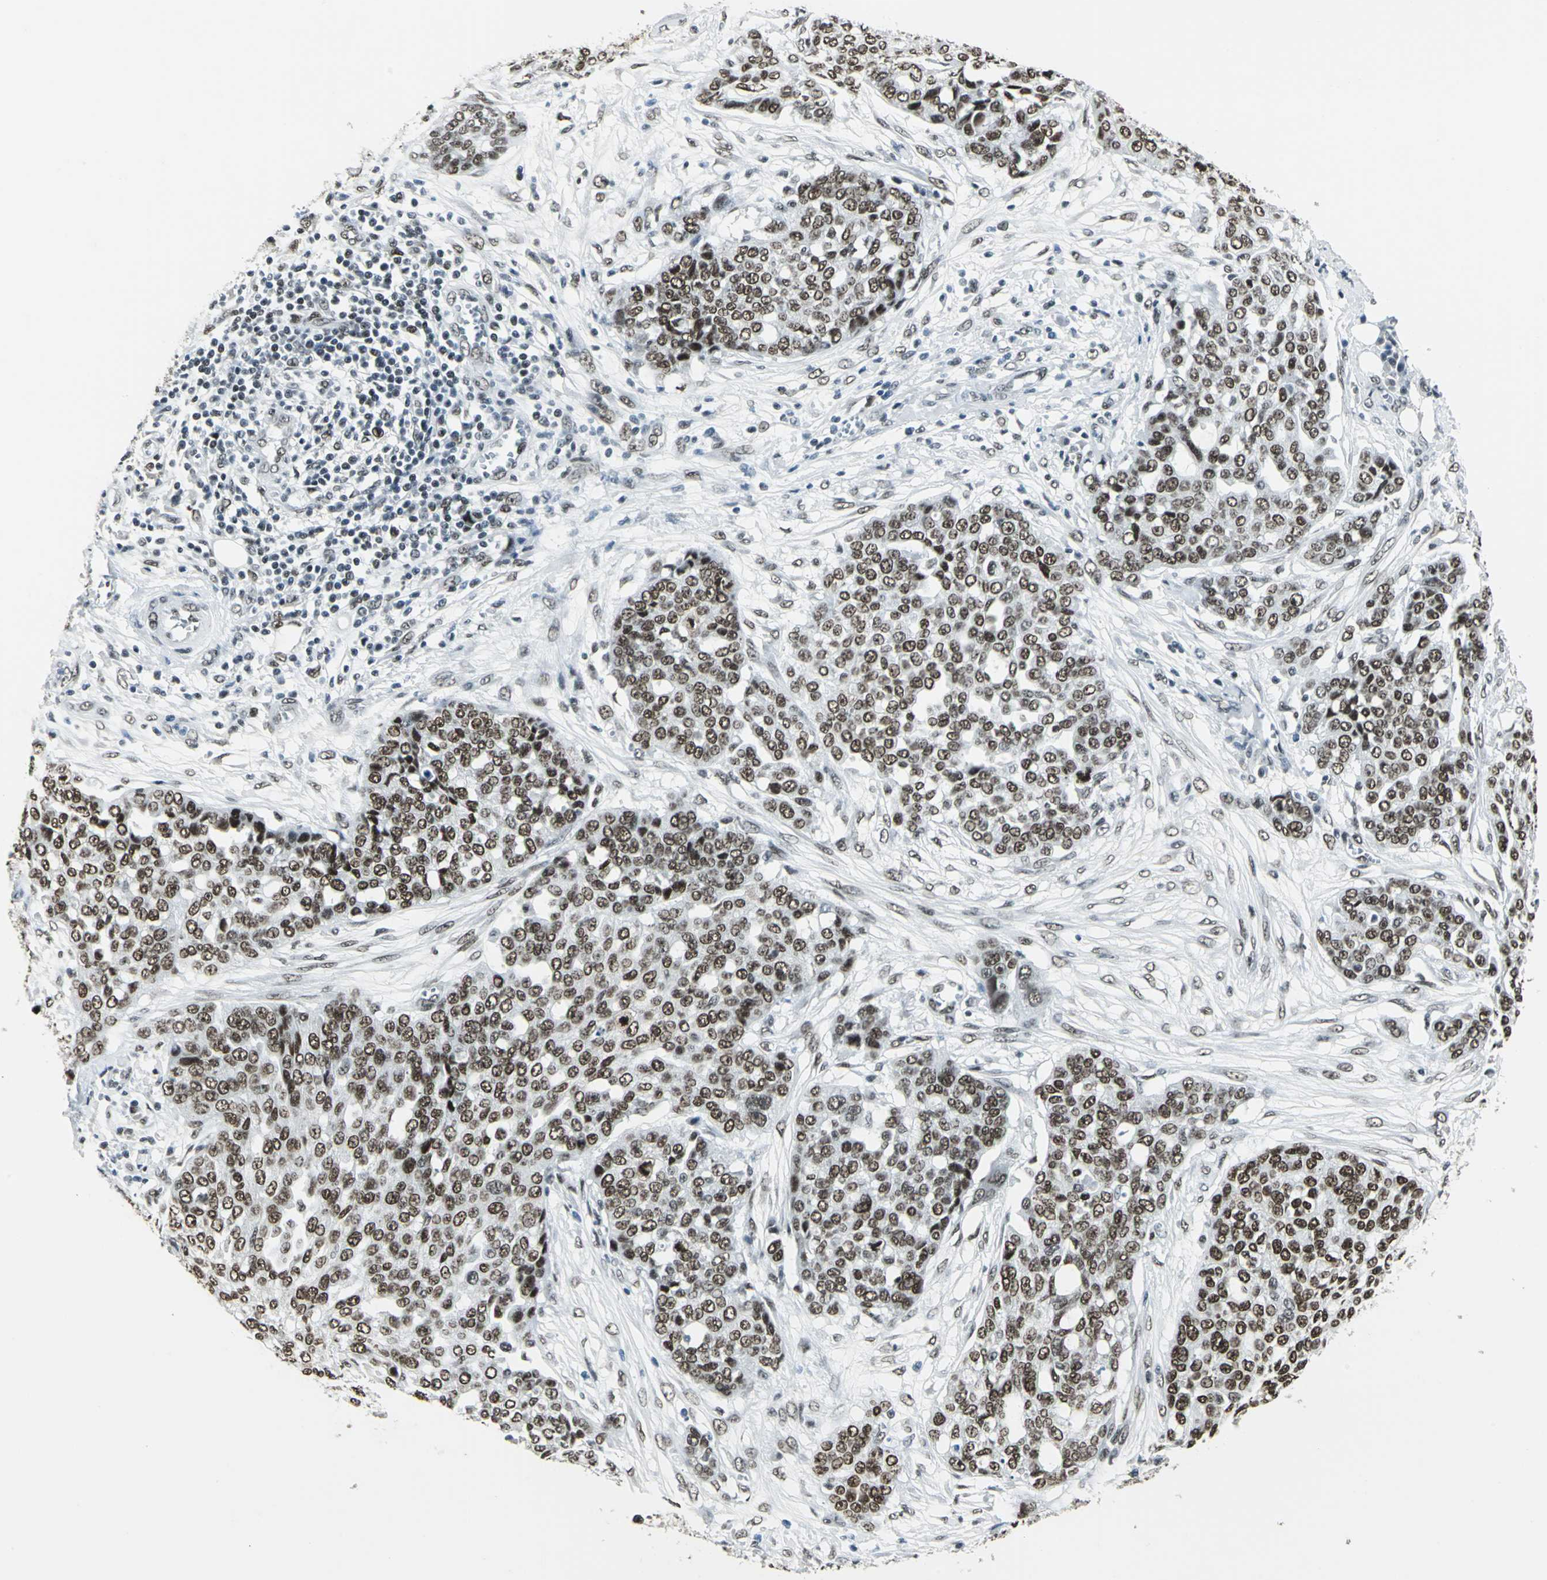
{"staining": {"intensity": "strong", "quantity": ">75%", "location": "nuclear"}, "tissue": "ovarian cancer", "cell_type": "Tumor cells", "image_type": "cancer", "snomed": [{"axis": "morphology", "description": "Cystadenocarcinoma, serous, NOS"}, {"axis": "topography", "description": "Soft tissue"}, {"axis": "topography", "description": "Ovary"}], "caption": "Ovarian cancer (serous cystadenocarcinoma) tissue demonstrates strong nuclear positivity in about >75% of tumor cells (DAB (3,3'-diaminobenzidine) IHC, brown staining for protein, blue staining for nuclei).", "gene": "ADNP", "patient": {"sex": "female", "age": 57}}